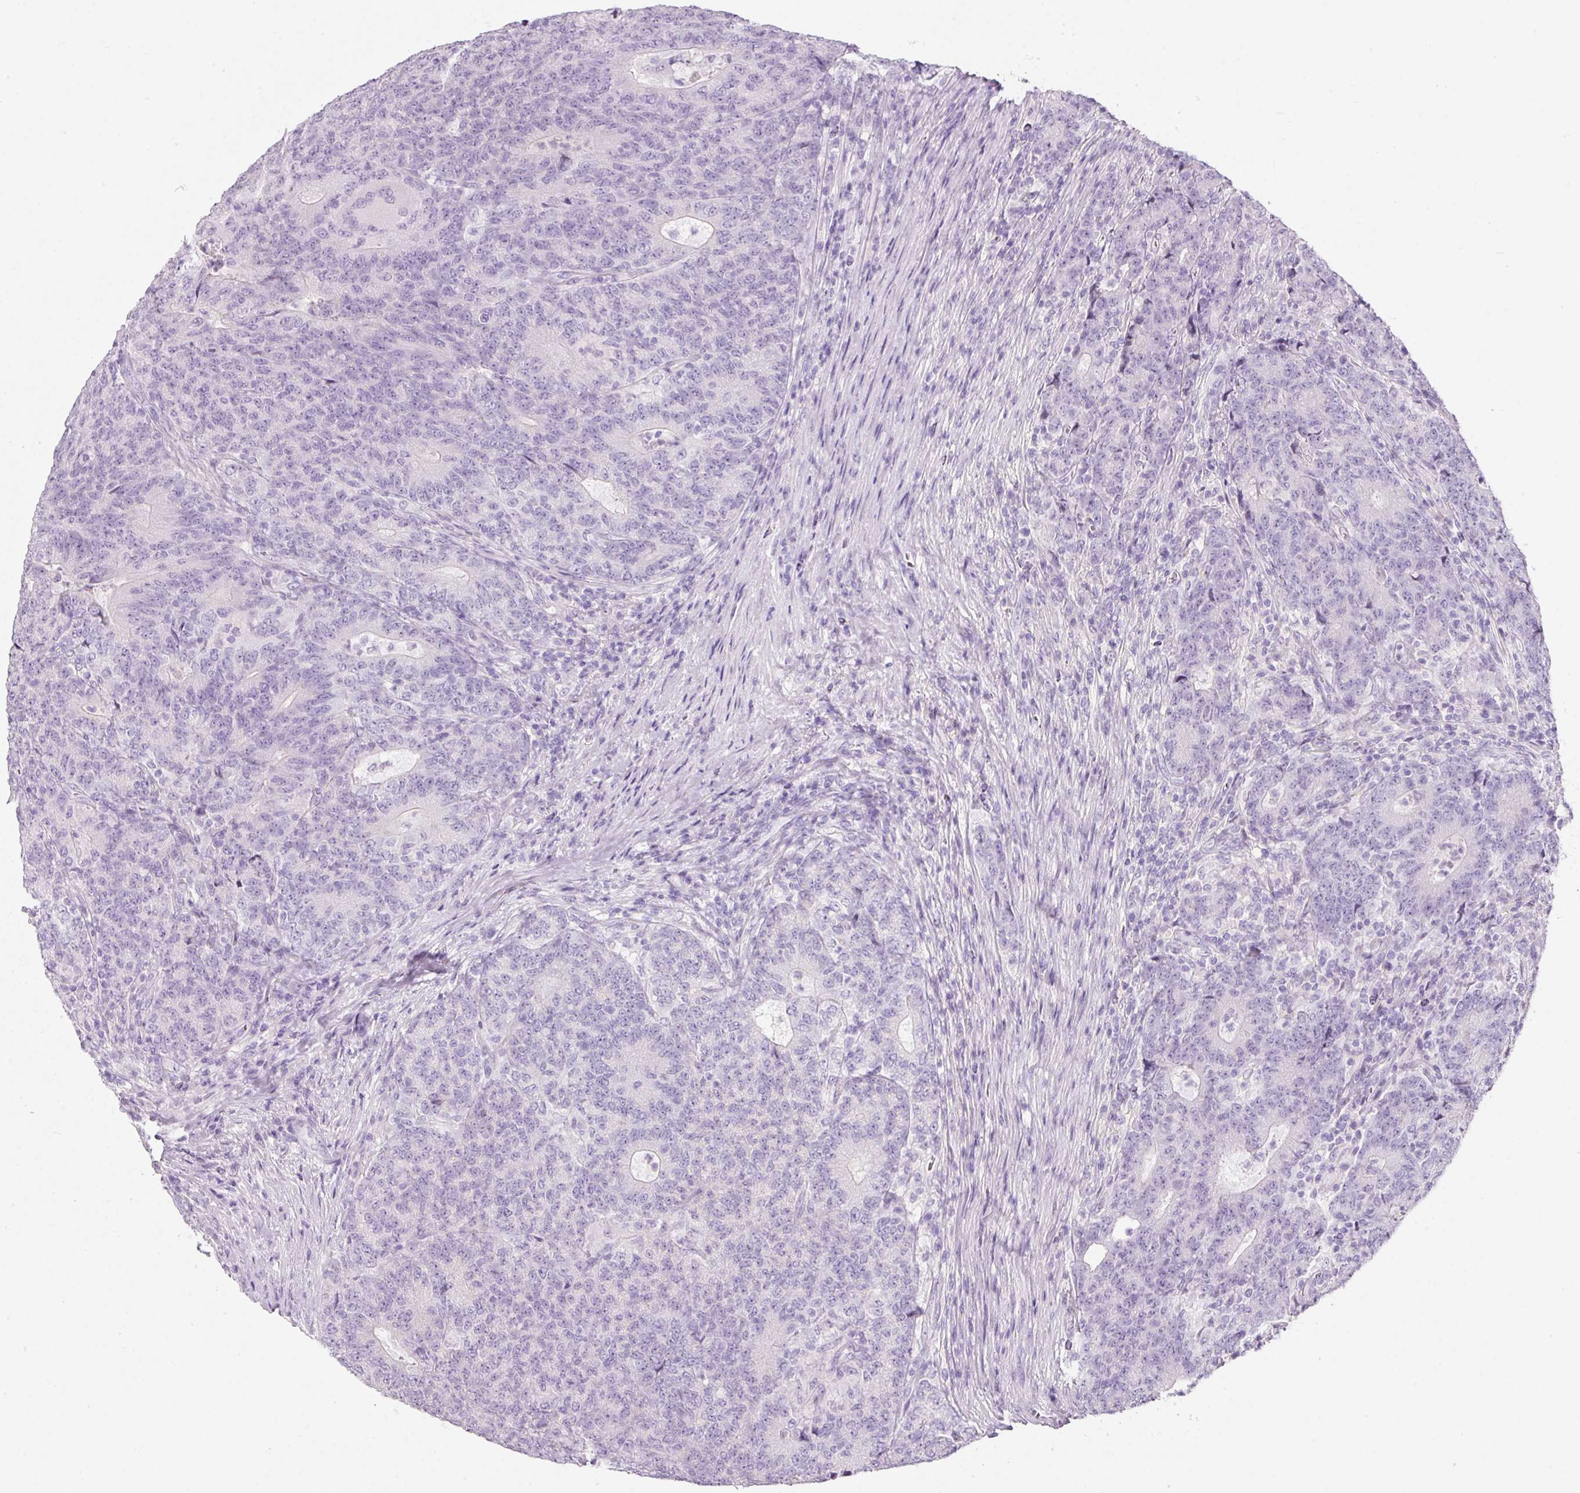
{"staining": {"intensity": "negative", "quantity": "none", "location": "none"}, "tissue": "colorectal cancer", "cell_type": "Tumor cells", "image_type": "cancer", "snomed": [{"axis": "morphology", "description": "Adenocarcinoma, NOS"}, {"axis": "topography", "description": "Colon"}], "caption": "High magnification brightfield microscopy of adenocarcinoma (colorectal) stained with DAB (3,3'-diaminobenzidine) (brown) and counterstained with hematoxylin (blue): tumor cells show no significant staining.", "gene": "DNM1", "patient": {"sex": "female", "age": 75}}